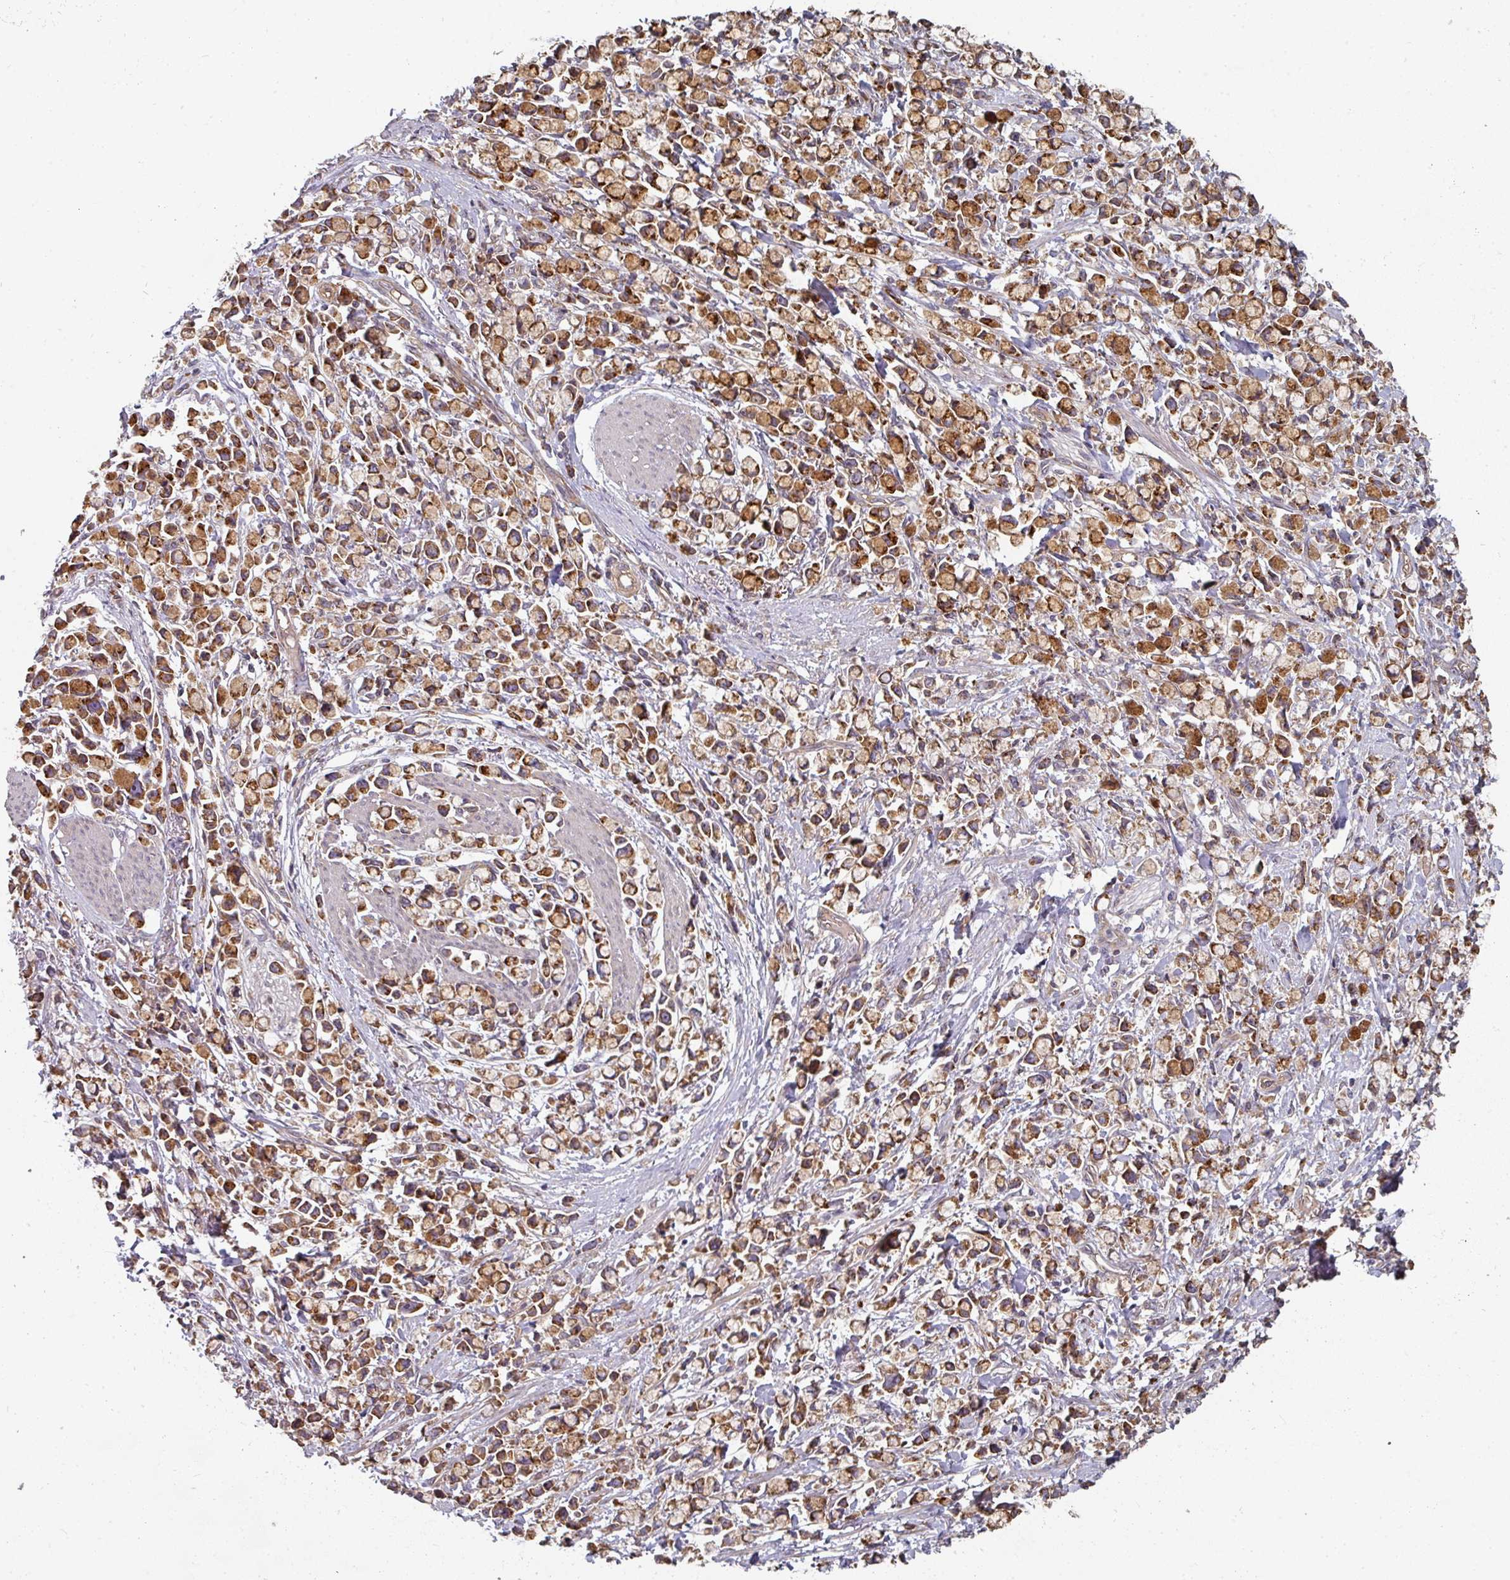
{"staining": {"intensity": "moderate", "quantity": ">75%", "location": "cytoplasmic/membranous"}, "tissue": "stomach cancer", "cell_type": "Tumor cells", "image_type": "cancer", "snomed": [{"axis": "morphology", "description": "Adenocarcinoma, NOS"}, {"axis": "topography", "description": "Stomach"}], "caption": "Protein expression analysis of human stomach cancer reveals moderate cytoplasmic/membranous positivity in approximately >75% of tumor cells.", "gene": "EDEM2", "patient": {"sex": "female", "age": 81}}